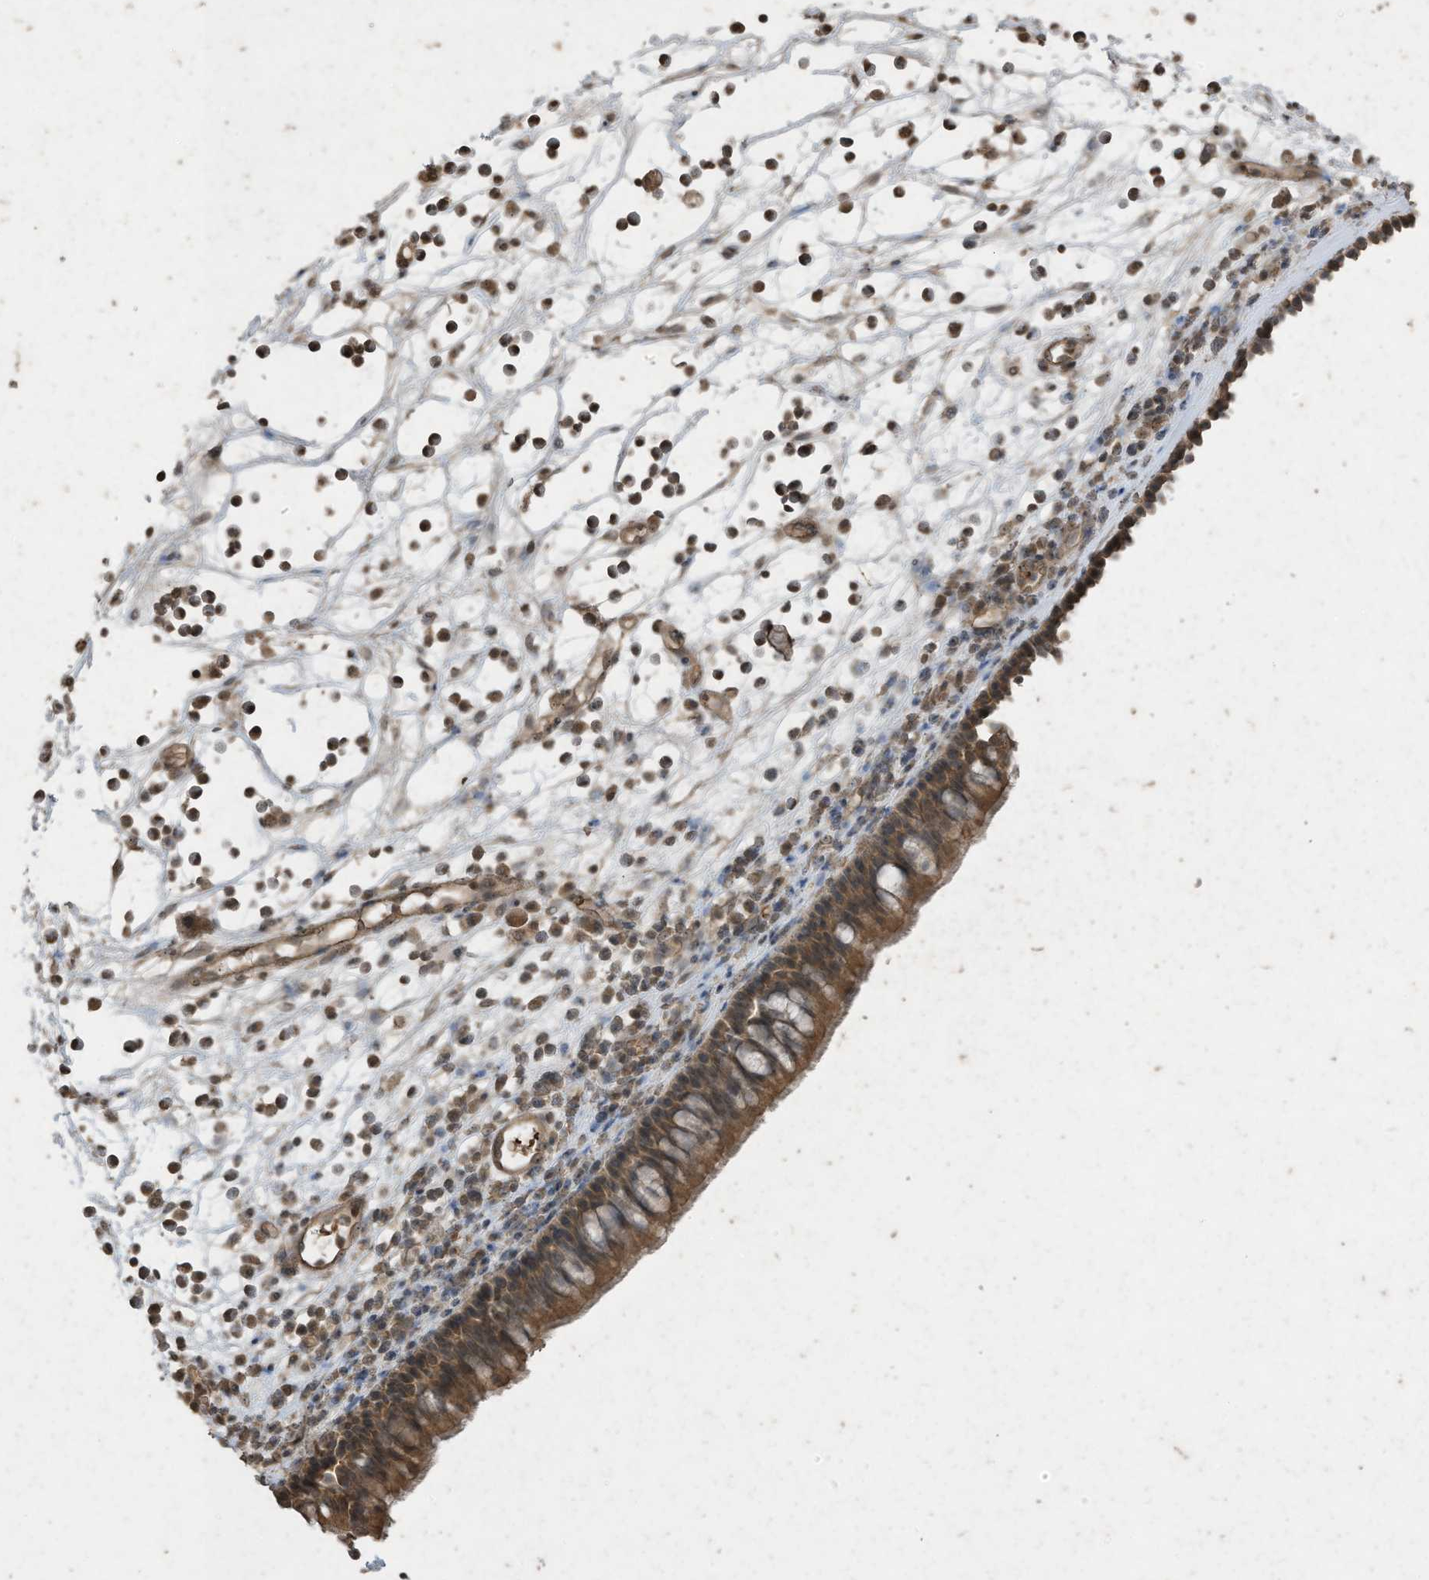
{"staining": {"intensity": "moderate", "quantity": ">75%", "location": "cytoplasmic/membranous"}, "tissue": "nasopharynx", "cell_type": "Respiratory epithelial cells", "image_type": "normal", "snomed": [{"axis": "morphology", "description": "Normal tissue, NOS"}, {"axis": "morphology", "description": "Inflammation, NOS"}, {"axis": "morphology", "description": "Malignant melanoma, Metastatic site"}, {"axis": "topography", "description": "Nasopharynx"}], "caption": "This image displays IHC staining of benign human nasopharynx, with medium moderate cytoplasmic/membranous positivity in about >75% of respiratory epithelial cells.", "gene": "MATN2", "patient": {"sex": "male", "age": 70}}